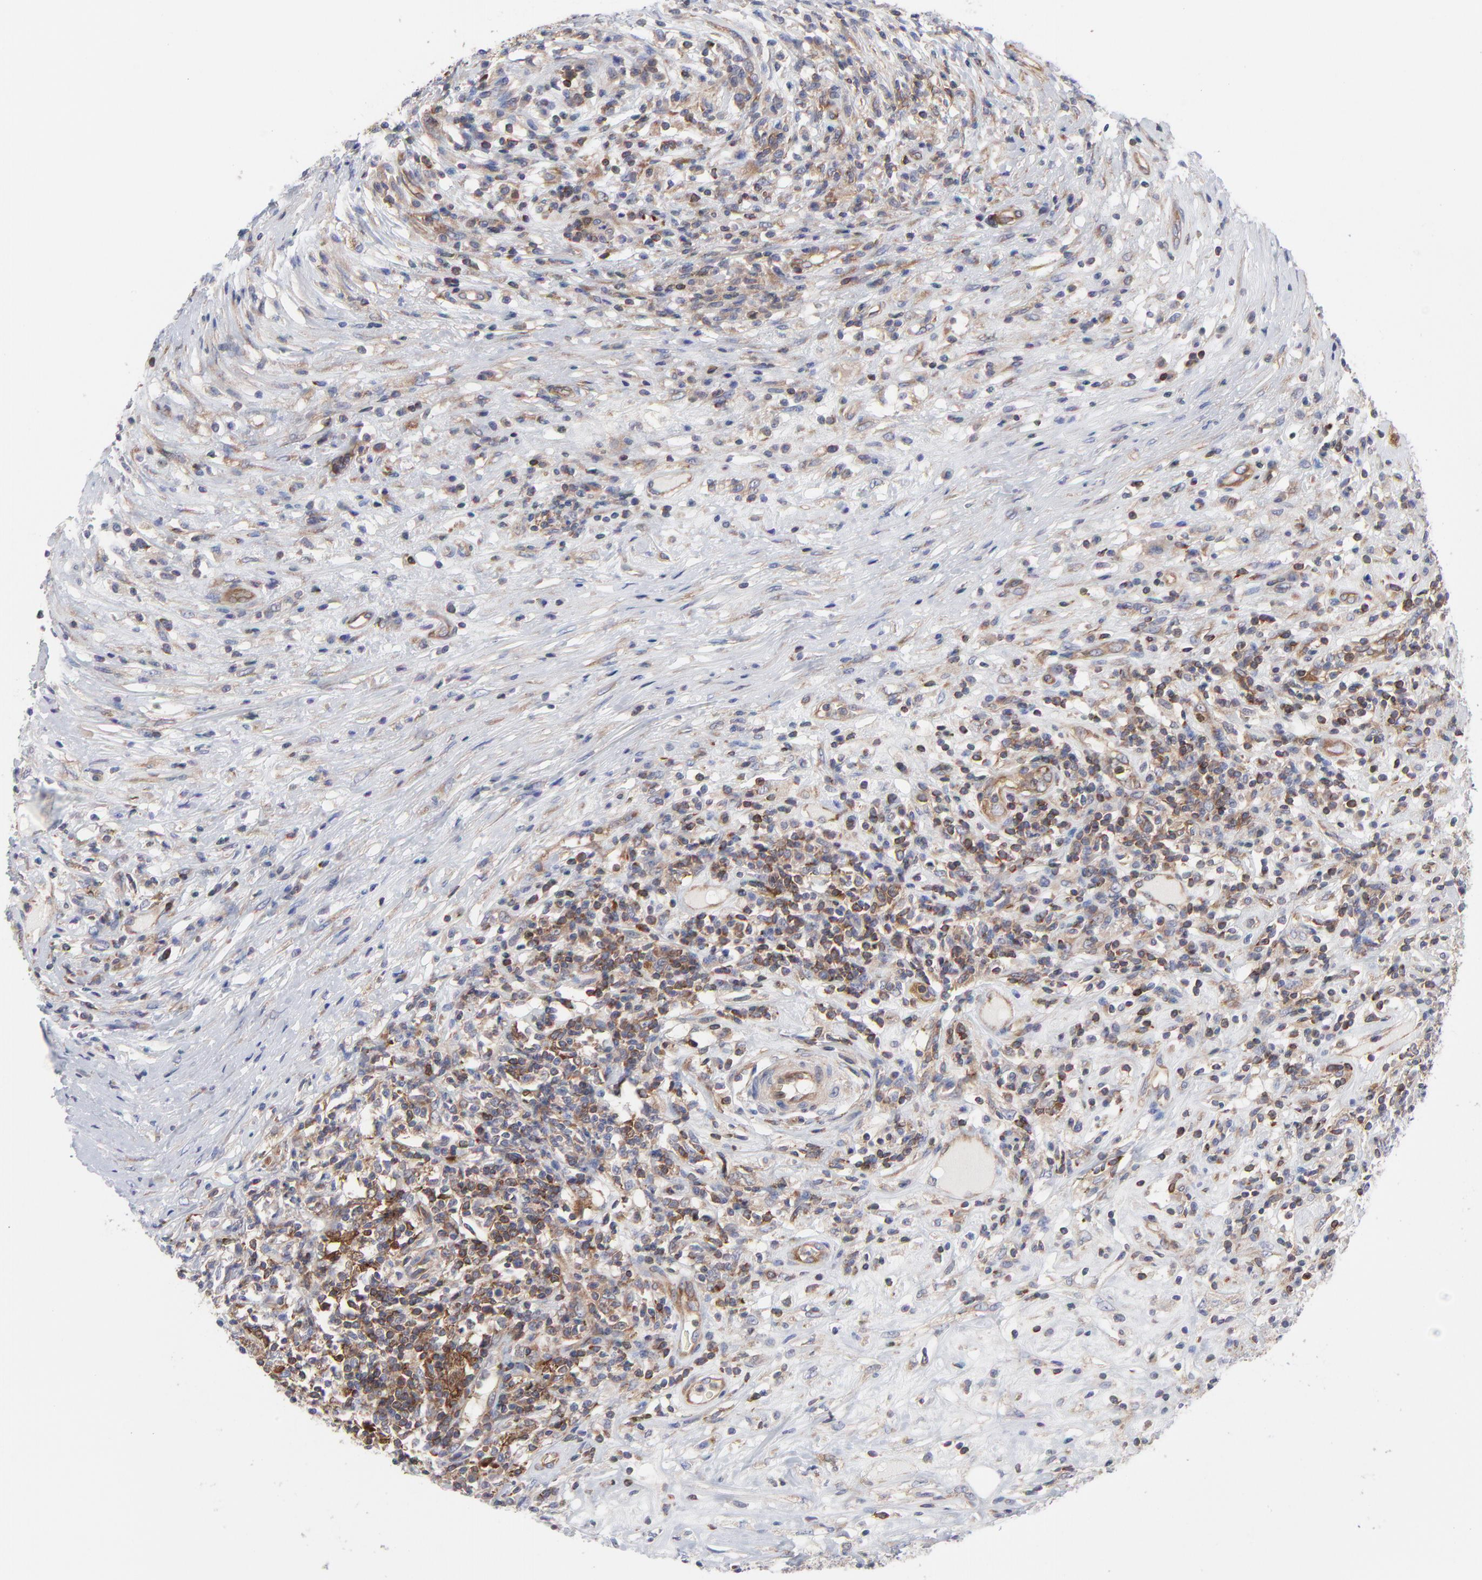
{"staining": {"intensity": "moderate", "quantity": "25%-75%", "location": "cytoplasmic/membranous"}, "tissue": "lymphoma", "cell_type": "Tumor cells", "image_type": "cancer", "snomed": [{"axis": "morphology", "description": "Malignant lymphoma, non-Hodgkin's type, High grade"}, {"axis": "topography", "description": "Lymph node"}], "caption": "Protein positivity by immunohistochemistry shows moderate cytoplasmic/membranous positivity in approximately 25%-75% of tumor cells in high-grade malignant lymphoma, non-Hodgkin's type.", "gene": "NFKBIA", "patient": {"sex": "female", "age": 84}}